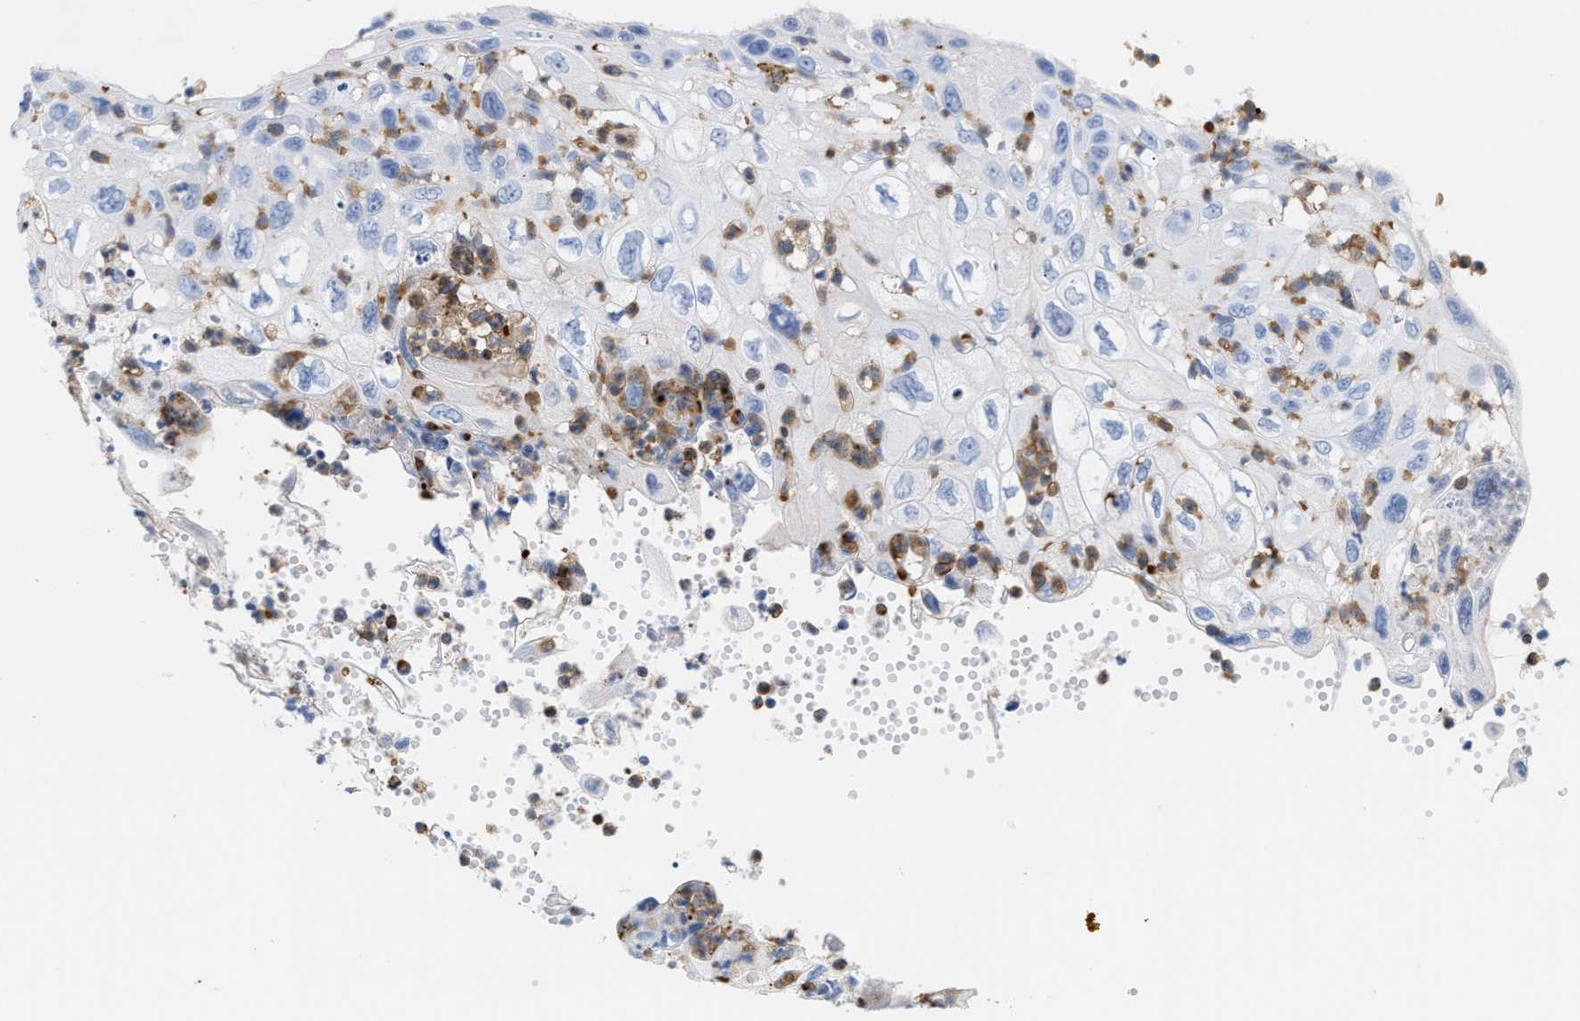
{"staining": {"intensity": "negative", "quantity": "none", "location": "none"}, "tissue": "cervical cancer", "cell_type": "Tumor cells", "image_type": "cancer", "snomed": [{"axis": "morphology", "description": "Squamous cell carcinoma, NOS"}, {"axis": "topography", "description": "Cervix"}], "caption": "IHC histopathology image of neoplastic tissue: cervical cancer (squamous cell carcinoma) stained with DAB (3,3'-diaminobenzidine) reveals no significant protein staining in tumor cells.", "gene": "LCP1", "patient": {"sex": "female", "age": 70}}